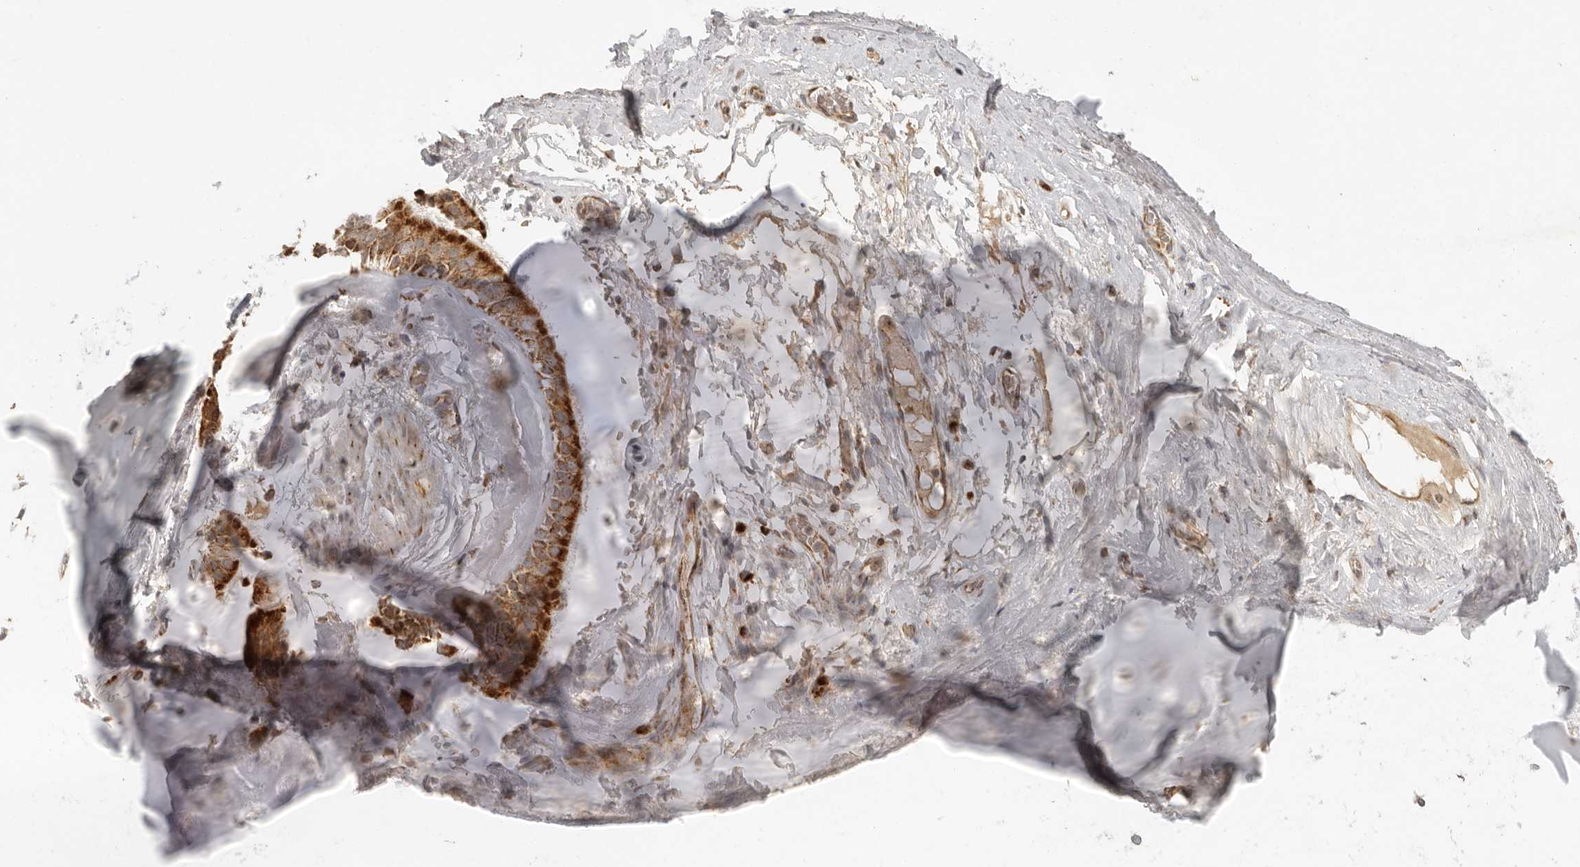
{"staining": {"intensity": "moderate", "quantity": "25%-75%", "location": "cytoplasmic/membranous"}, "tissue": "adipose tissue", "cell_type": "Adipocytes", "image_type": "normal", "snomed": [{"axis": "morphology", "description": "Normal tissue, NOS"}, {"axis": "topography", "description": "Cartilage tissue"}], "caption": "Moderate cytoplasmic/membranous staining for a protein is present in approximately 25%-75% of adipocytes of unremarkable adipose tissue using IHC.", "gene": "MRPL55", "patient": {"sex": "female", "age": 63}}